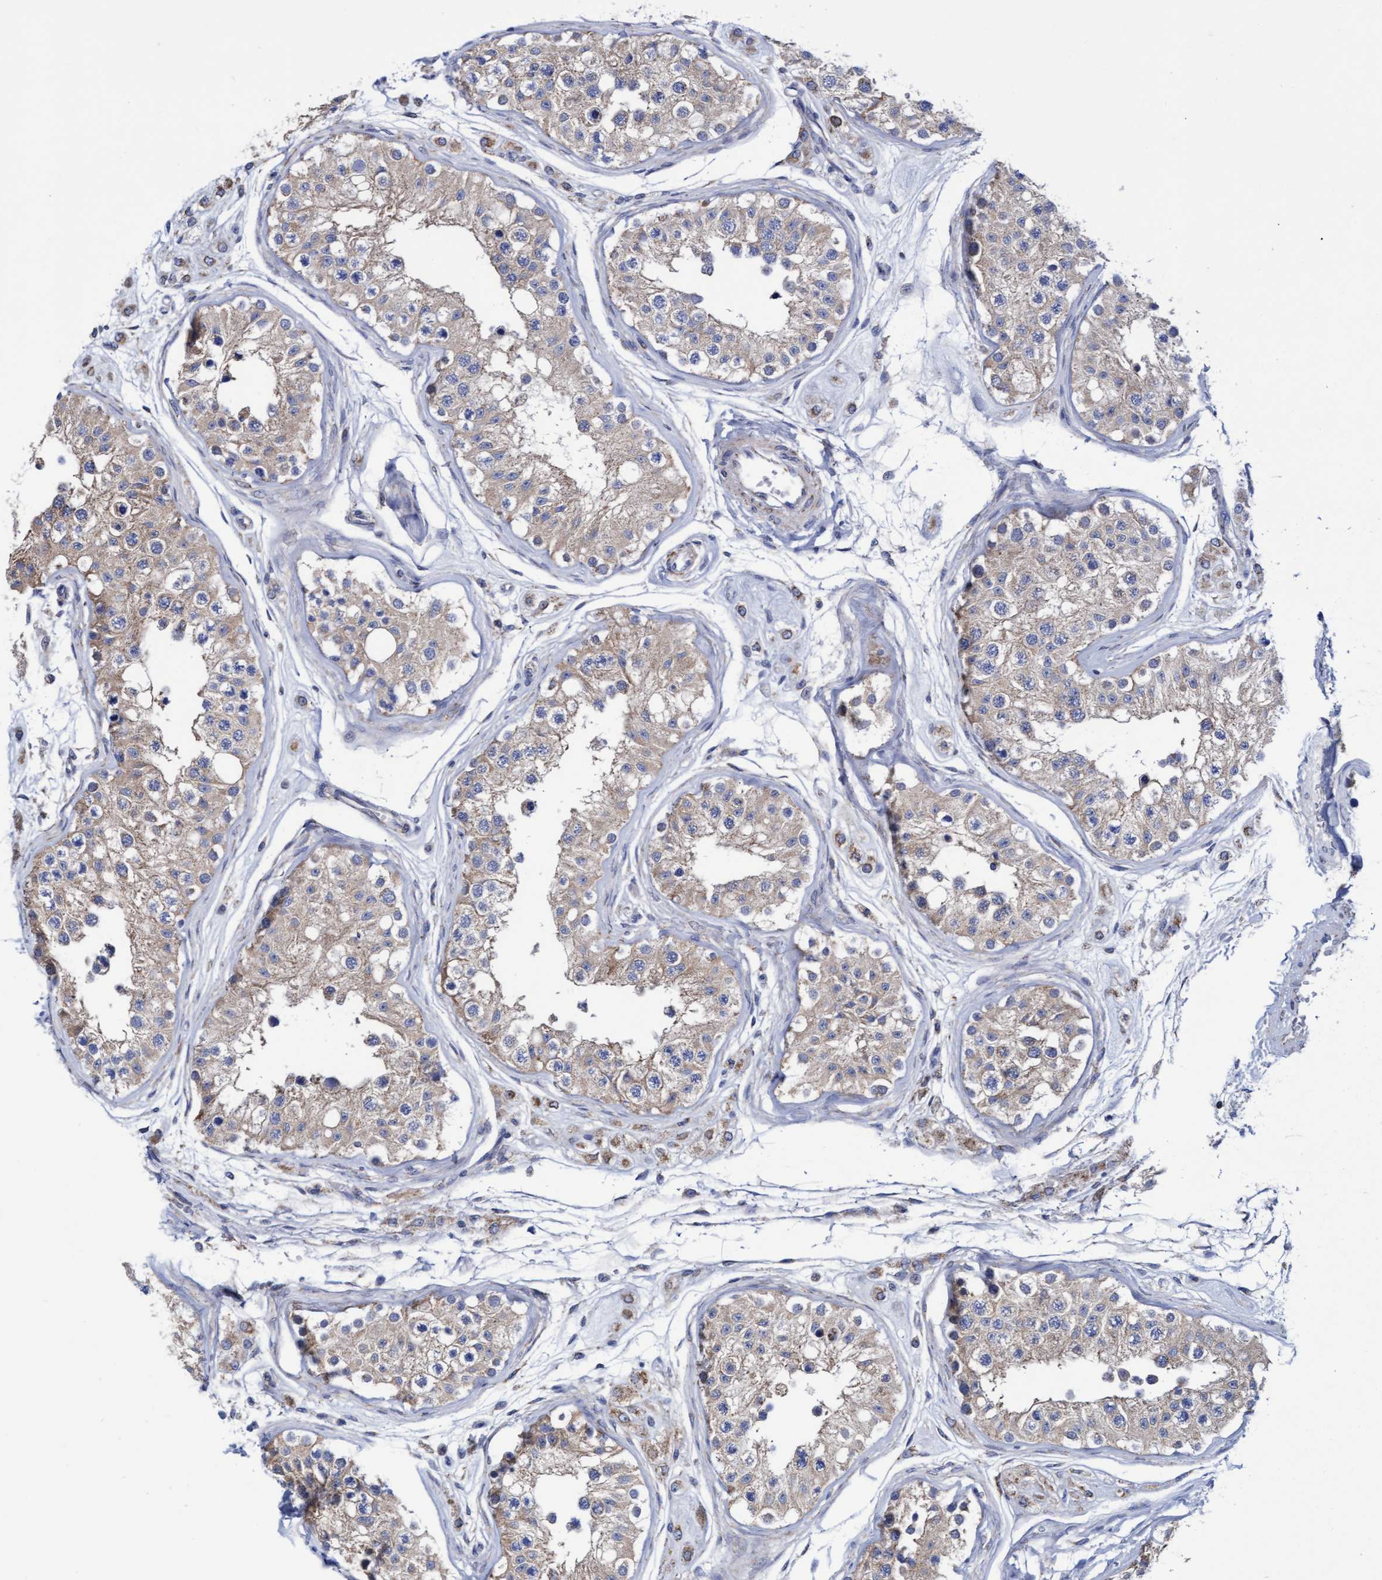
{"staining": {"intensity": "weak", "quantity": "25%-75%", "location": "cytoplasmic/membranous"}, "tissue": "testis", "cell_type": "Cells in seminiferous ducts", "image_type": "normal", "snomed": [{"axis": "morphology", "description": "Normal tissue, NOS"}, {"axis": "morphology", "description": "Adenocarcinoma, metastatic, NOS"}, {"axis": "topography", "description": "Testis"}], "caption": "The micrograph demonstrates immunohistochemical staining of normal testis. There is weak cytoplasmic/membranous staining is identified in approximately 25%-75% of cells in seminiferous ducts.", "gene": "ZNF750", "patient": {"sex": "male", "age": 26}}